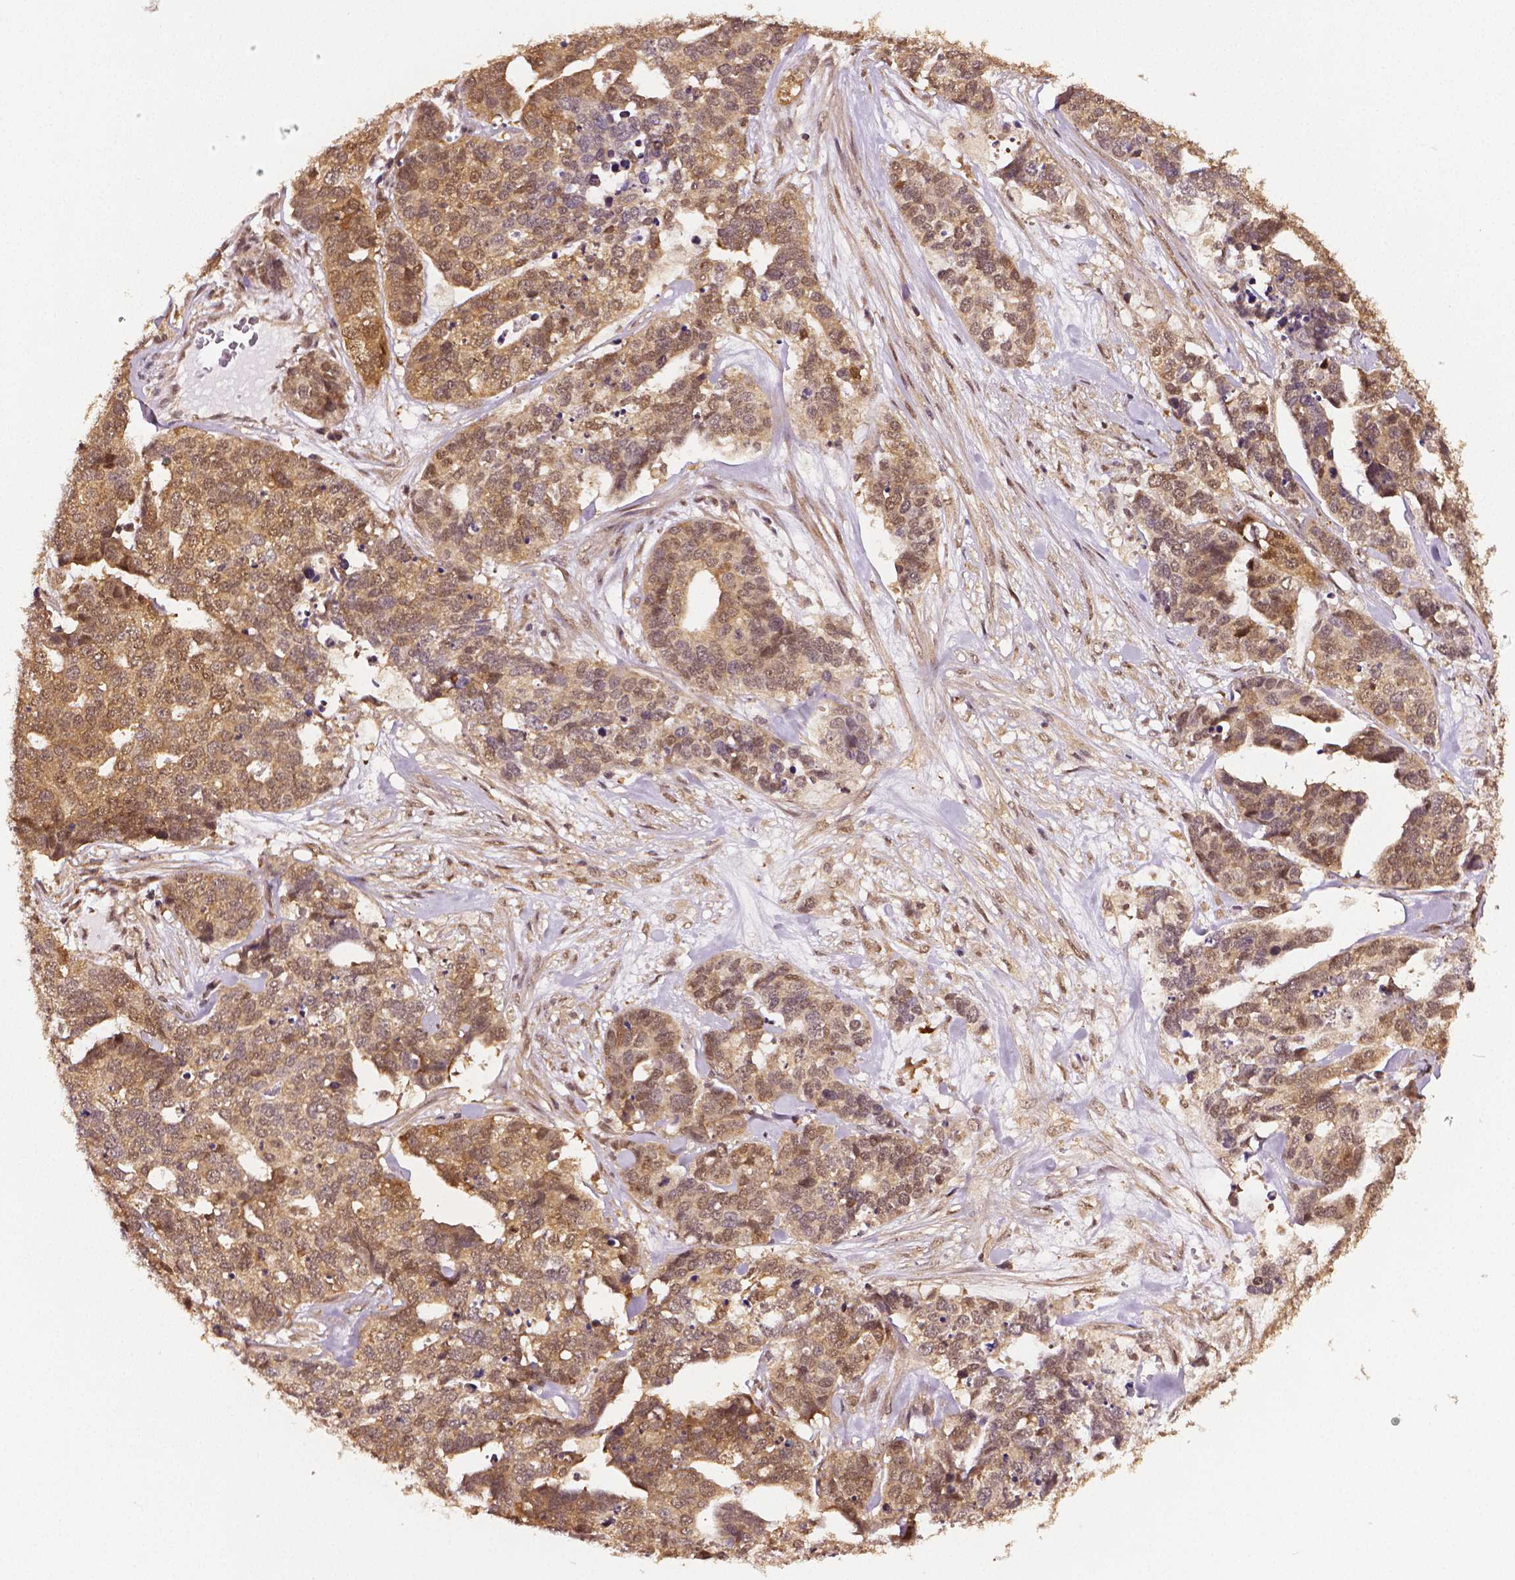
{"staining": {"intensity": "moderate", "quantity": ">75%", "location": "cytoplasmic/membranous"}, "tissue": "ovarian cancer", "cell_type": "Tumor cells", "image_type": "cancer", "snomed": [{"axis": "morphology", "description": "Carcinoma, endometroid"}, {"axis": "topography", "description": "Ovary"}], "caption": "Immunohistochemical staining of human ovarian cancer (endometroid carcinoma) demonstrates moderate cytoplasmic/membranous protein expression in approximately >75% of tumor cells.", "gene": "STAT3", "patient": {"sex": "female", "age": 65}}